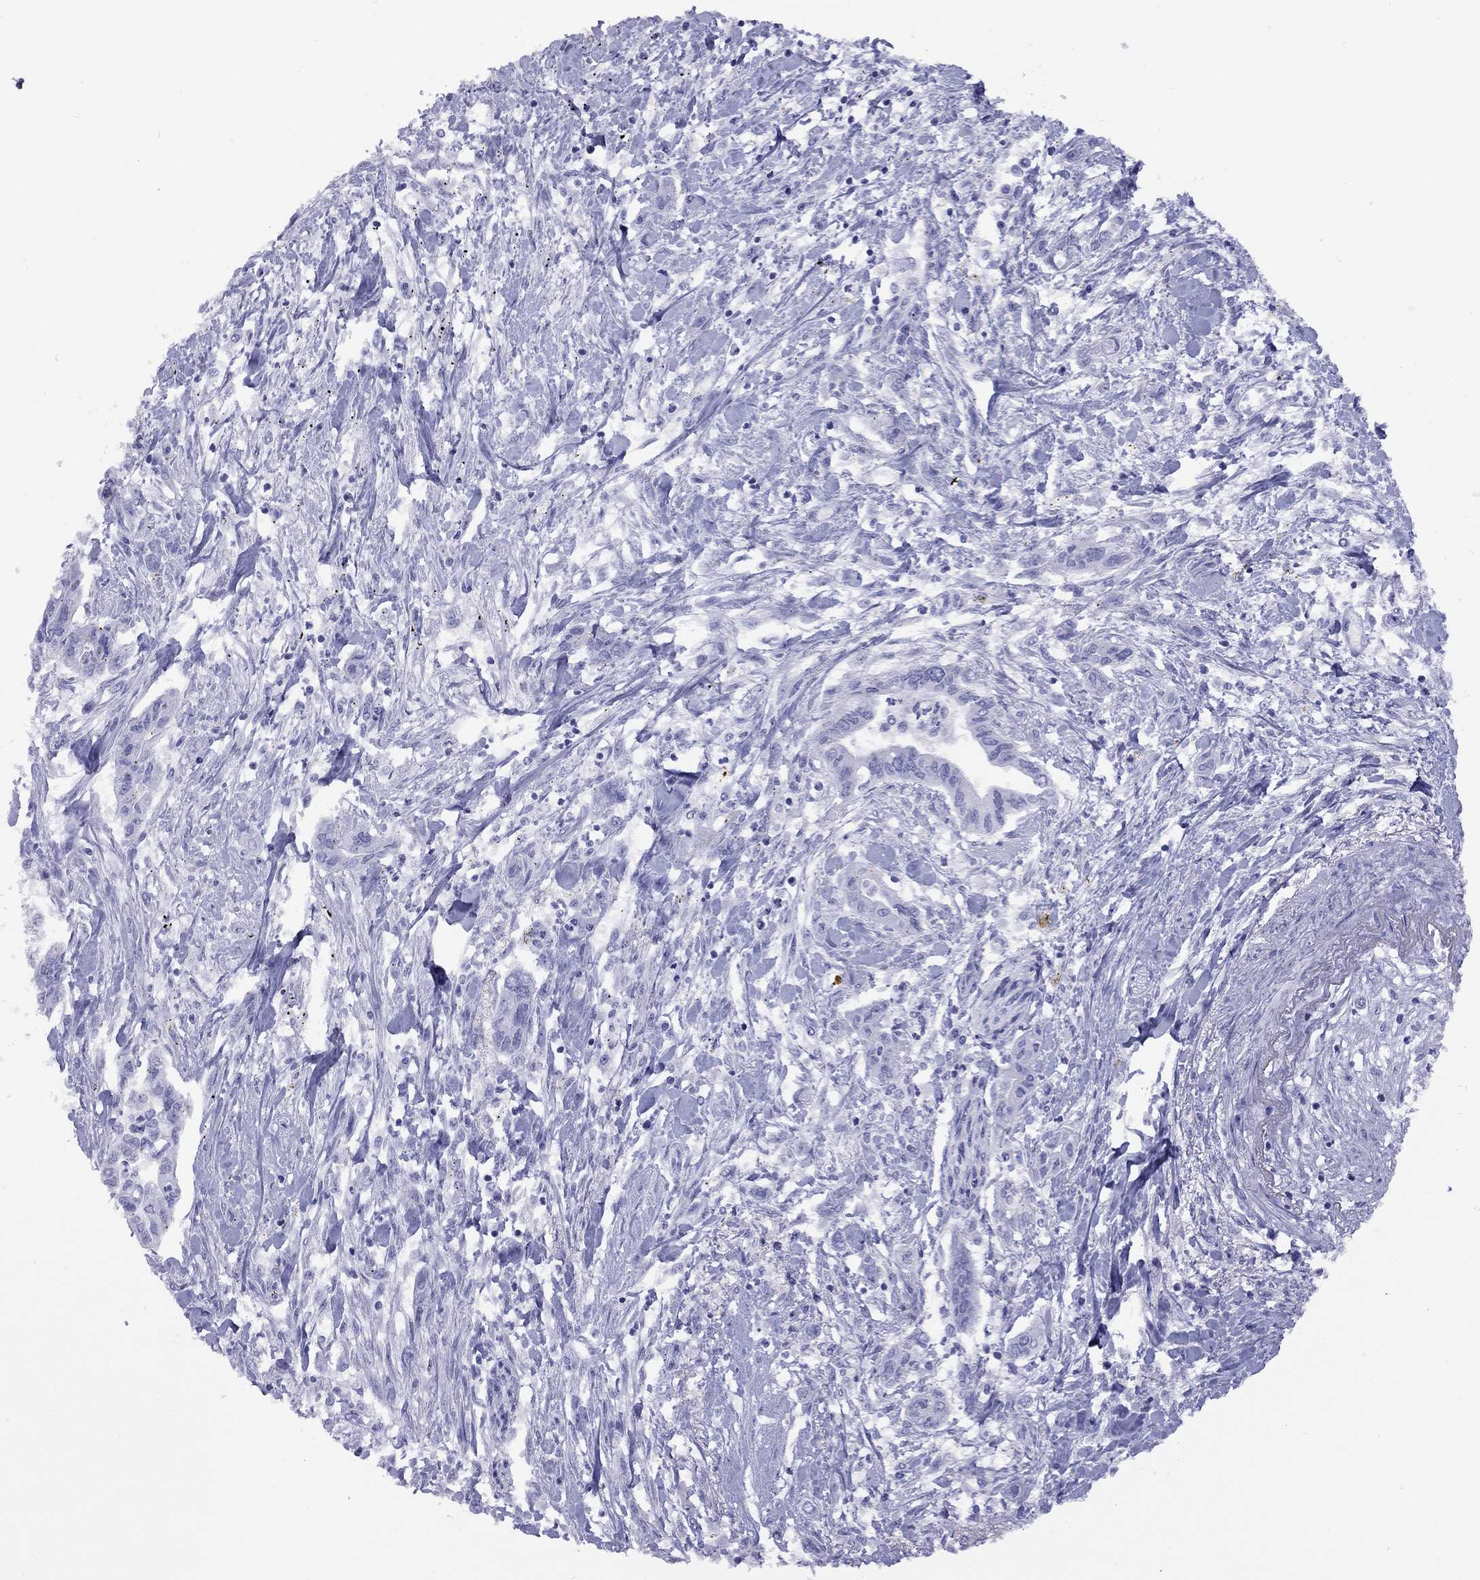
{"staining": {"intensity": "negative", "quantity": "none", "location": "none"}, "tissue": "pancreatic cancer", "cell_type": "Tumor cells", "image_type": "cancer", "snomed": [{"axis": "morphology", "description": "Adenocarcinoma, NOS"}, {"axis": "topography", "description": "Pancreas"}], "caption": "The micrograph displays no staining of tumor cells in pancreatic cancer (adenocarcinoma). (DAB immunohistochemistry, high magnification).", "gene": "LYAR", "patient": {"sex": "male", "age": 60}}